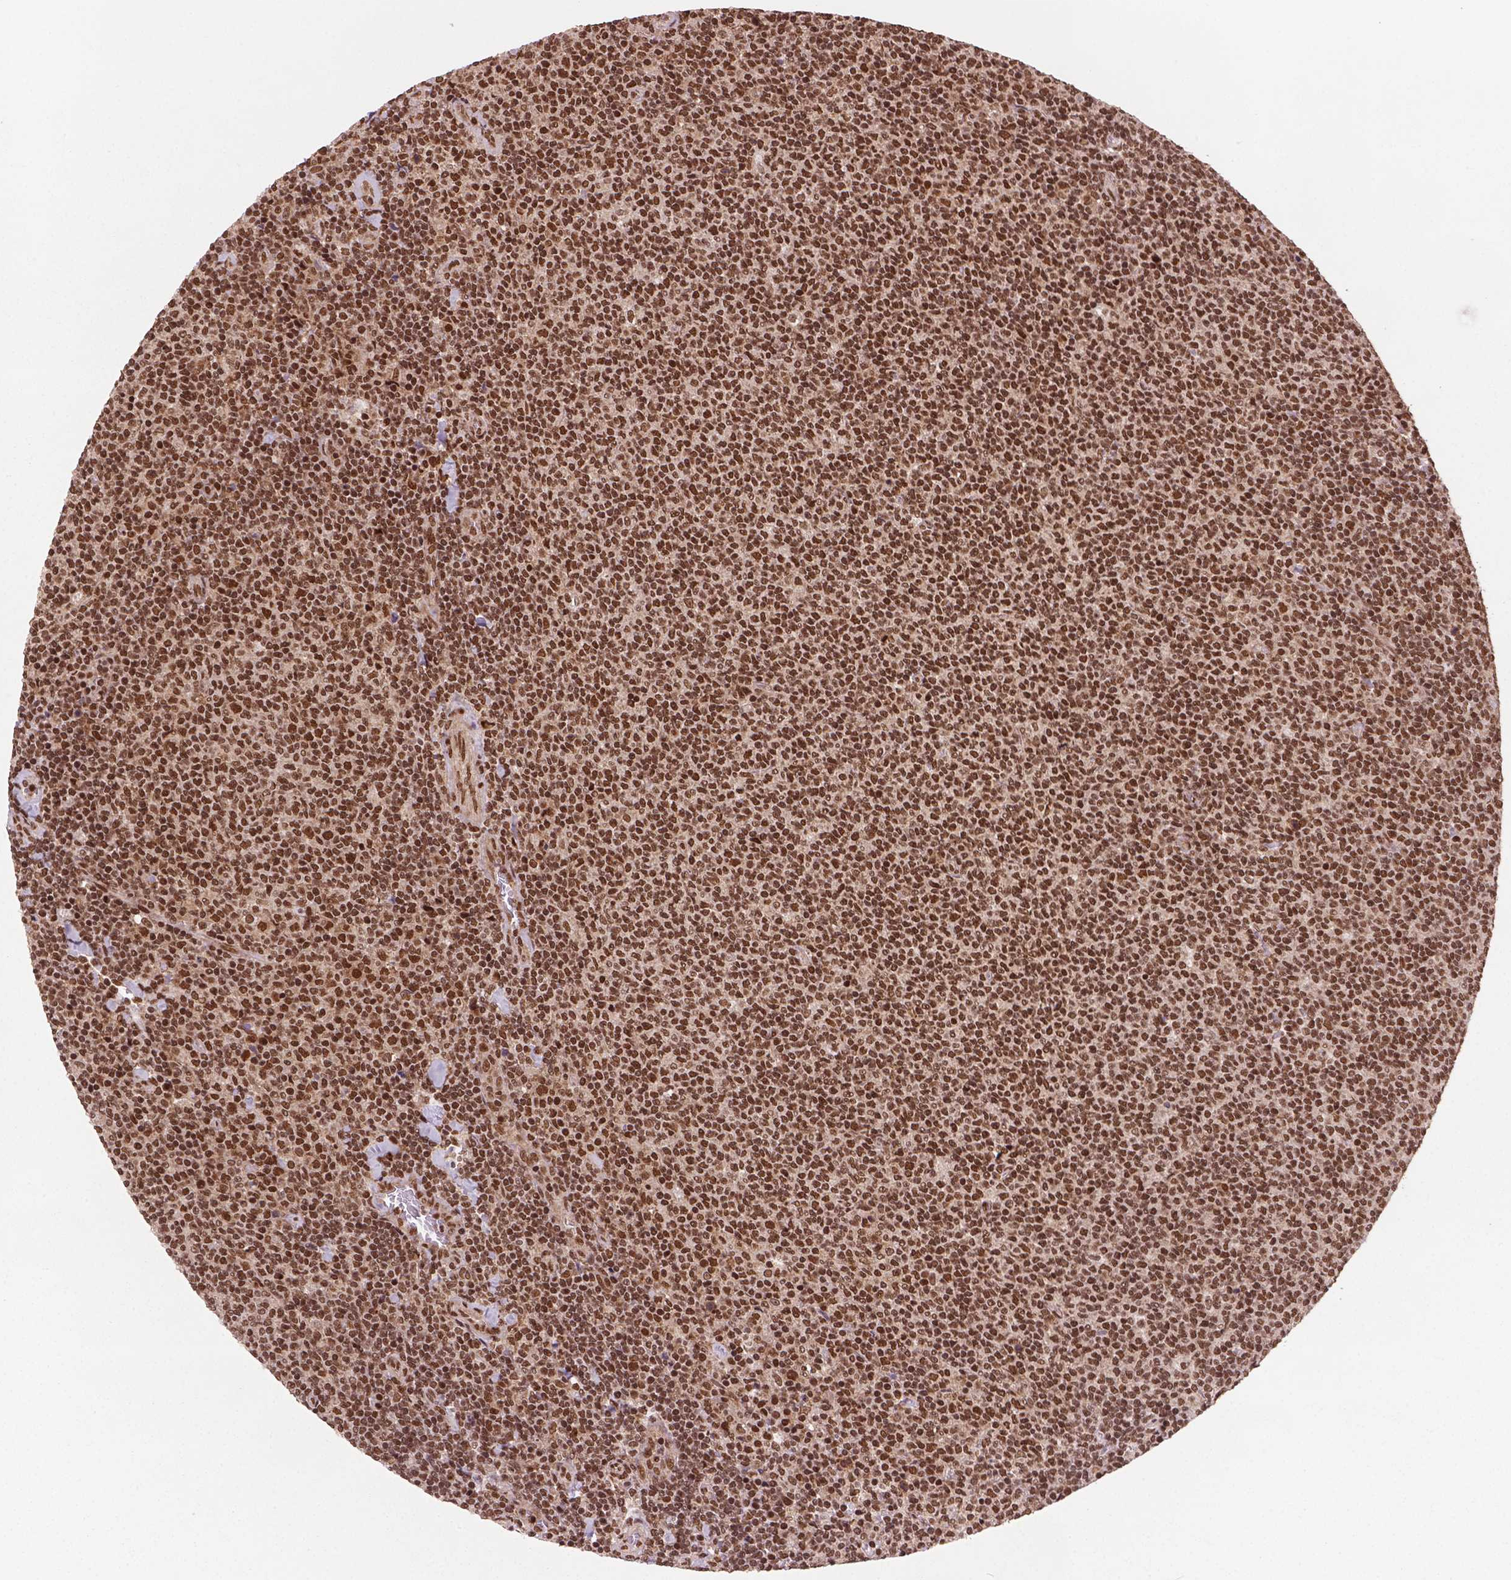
{"staining": {"intensity": "strong", "quantity": ">75%", "location": "nuclear"}, "tissue": "lymphoma", "cell_type": "Tumor cells", "image_type": "cancer", "snomed": [{"axis": "morphology", "description": "Malignant lymphoma, non-Hodgkin's type, Low grade"}, {"axis": "topography", "description": "Lymph node"}], "caption": "About >75% of tumor cells in human low-grade malignant lymphoma, non-Hodgkin's type exhibit strong nuclear protein staining as visualized by brown immunohistochemical staining.", "gene": "SIRT6", "patient": {"sex": "male", "age": 52}}